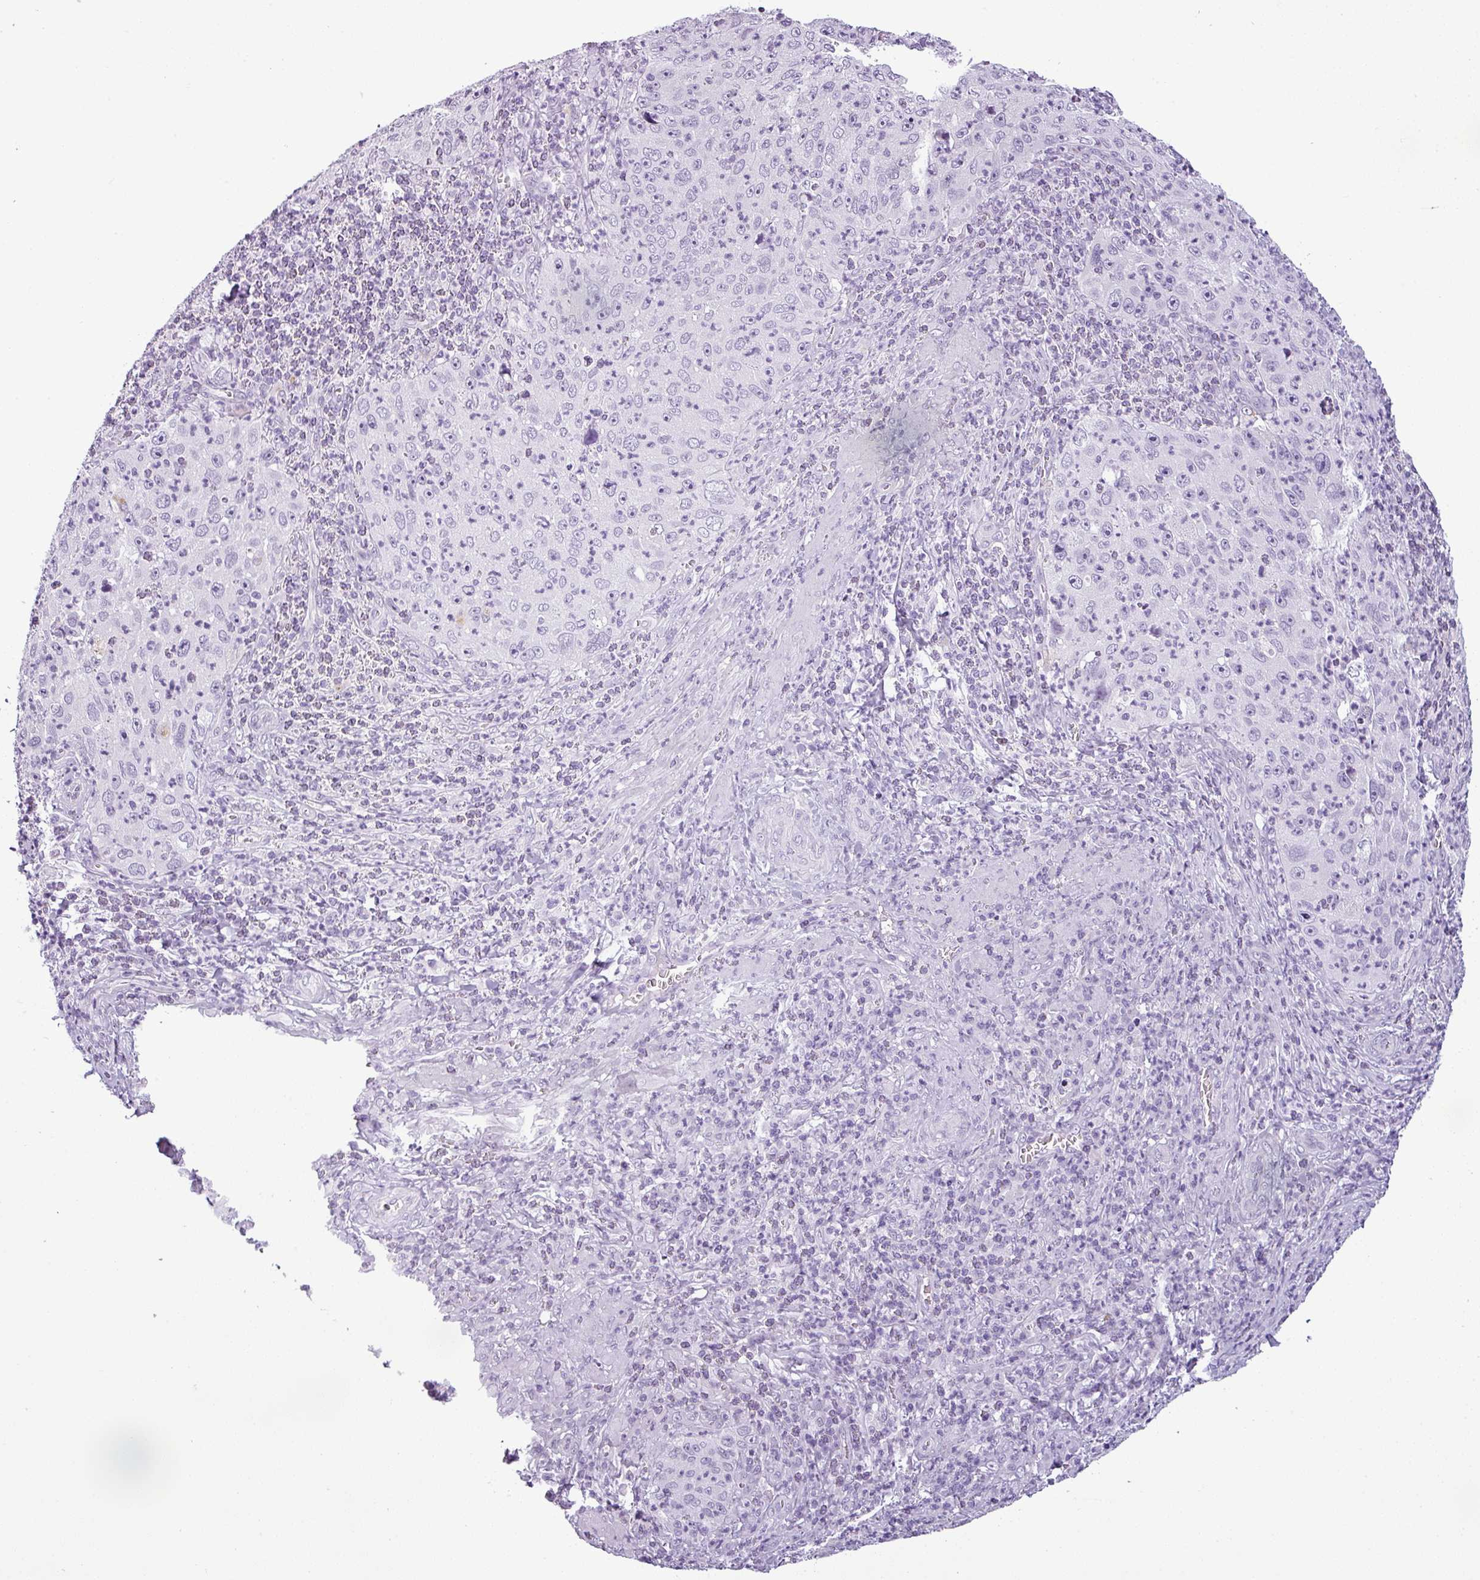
{"staining": {"intensity": "negative", "quantity": "none", "location": "none"}, "tissue": "cervical cancer", "cell_type": "Tumor cells", "image_type": "cancer", "snomed": [{"axis": "morphology", "description": "Squamous cell carcinoma, NOS"}, {"axis": "topography", "description": "Cervix"}], "caption": "IHC image of human squamous cell carcinoma (cervical) stained for a protein (brown), which reveals no expression in tumor cells. Nuclei are stained in blue.", "gene": "CDH16", "patient": {"sex": "female", "age": 30}}